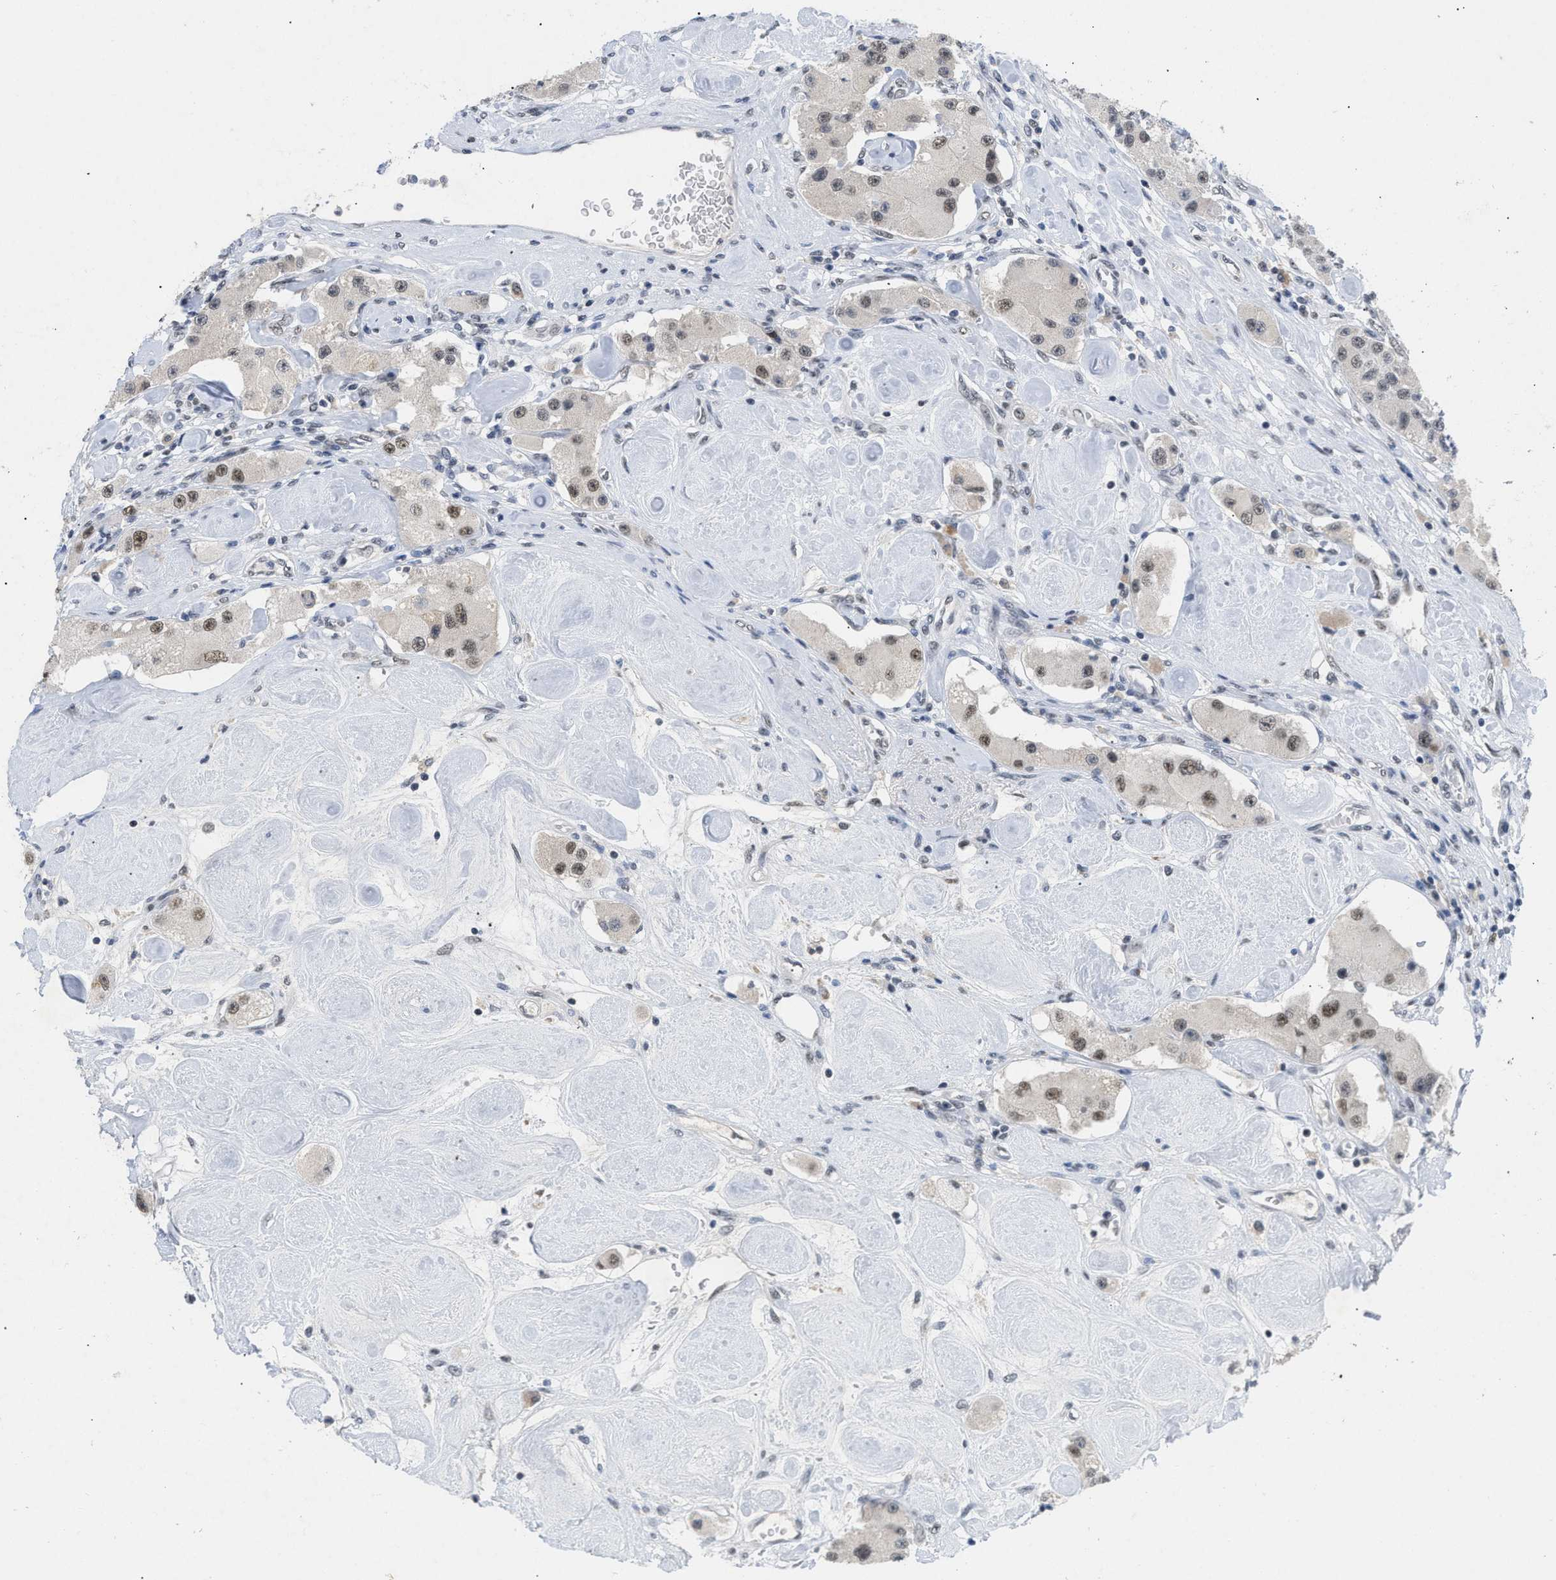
{"staining": {"intensity": "weak", "quantity": ">75%", "location": "nuclear"}, "tissue": "carcinoid", "cell_type": "Tumor cells", "image_type": "cancer", "snomed": [{"axis": "morphology", "description": "Carcinoid, malignant, NOS"}, {"axis": "topography", "description": "Pancreas"}], "caption": "High-magnification brightfield microscopy of malignant carcinoid stained with DAB (brown) and counterstained with hematoxylin (blue). tumor cells exhibit weak nuclear expression is appreciated in about>75% of cells.", "gene": "GGNBP2", "patient": {"sex": "male", "age": 41}}